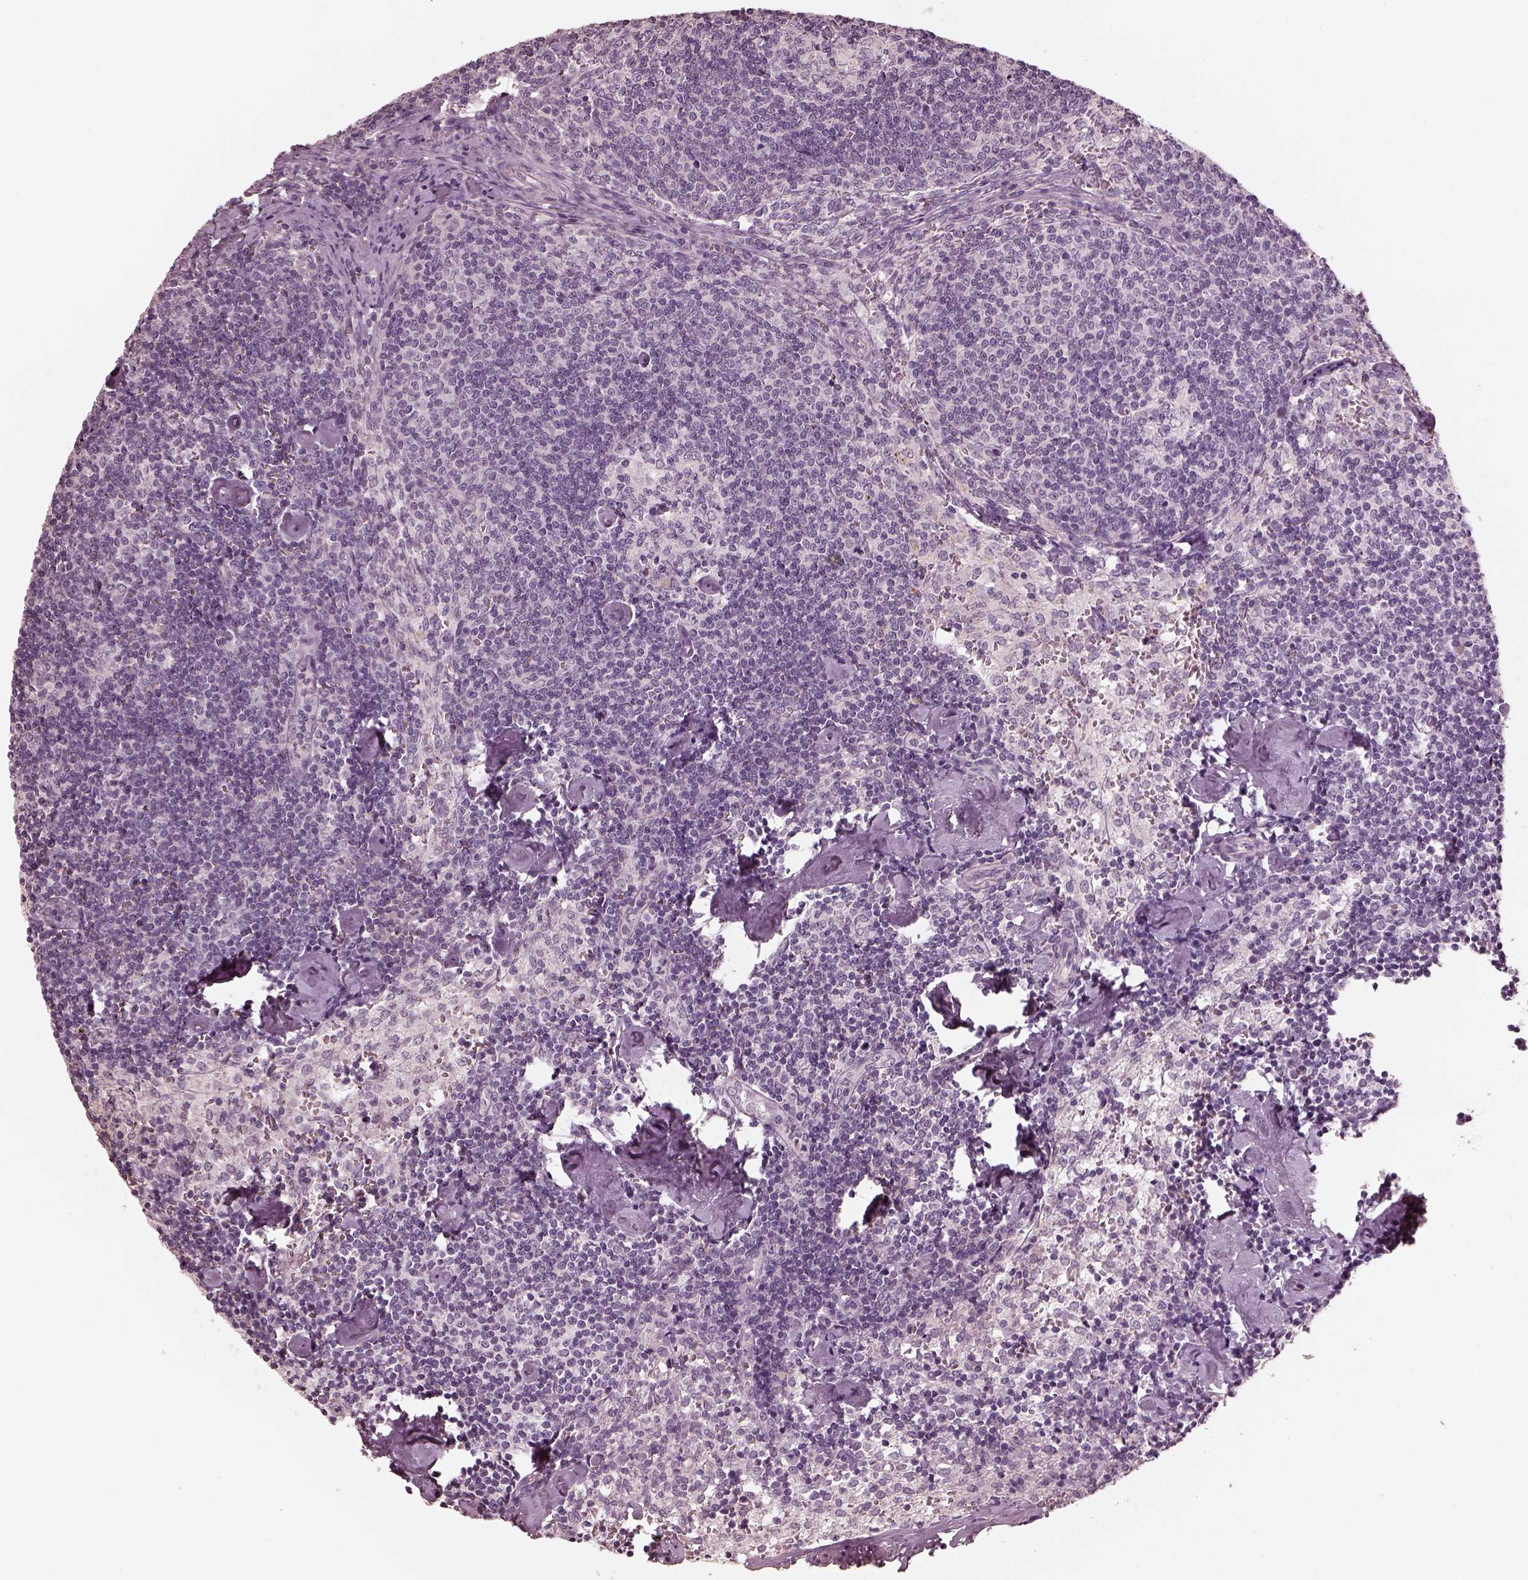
{"staining": {"intensity": "negative", "quantity": "none", "location": "none"}, "tissue": "lymph node", "cell_type": "Germinal center cells", "image_type": "normal", "snomed": [{"axis": "morphology", "description": "Normal tissue, NOS"}, {"axis": "topography", "description": "Lymph node"}], "caption": "Germinal center cells show no significant expression in normal lymph node. (Stains: DAB (3,3'-diaminobenzidine) IHC with hematoxylin counter stain, Microscopy: brightfield microscopy at high magnification).", "gene": "OPTC", "patient": {"sex": "female", "age": 50}}